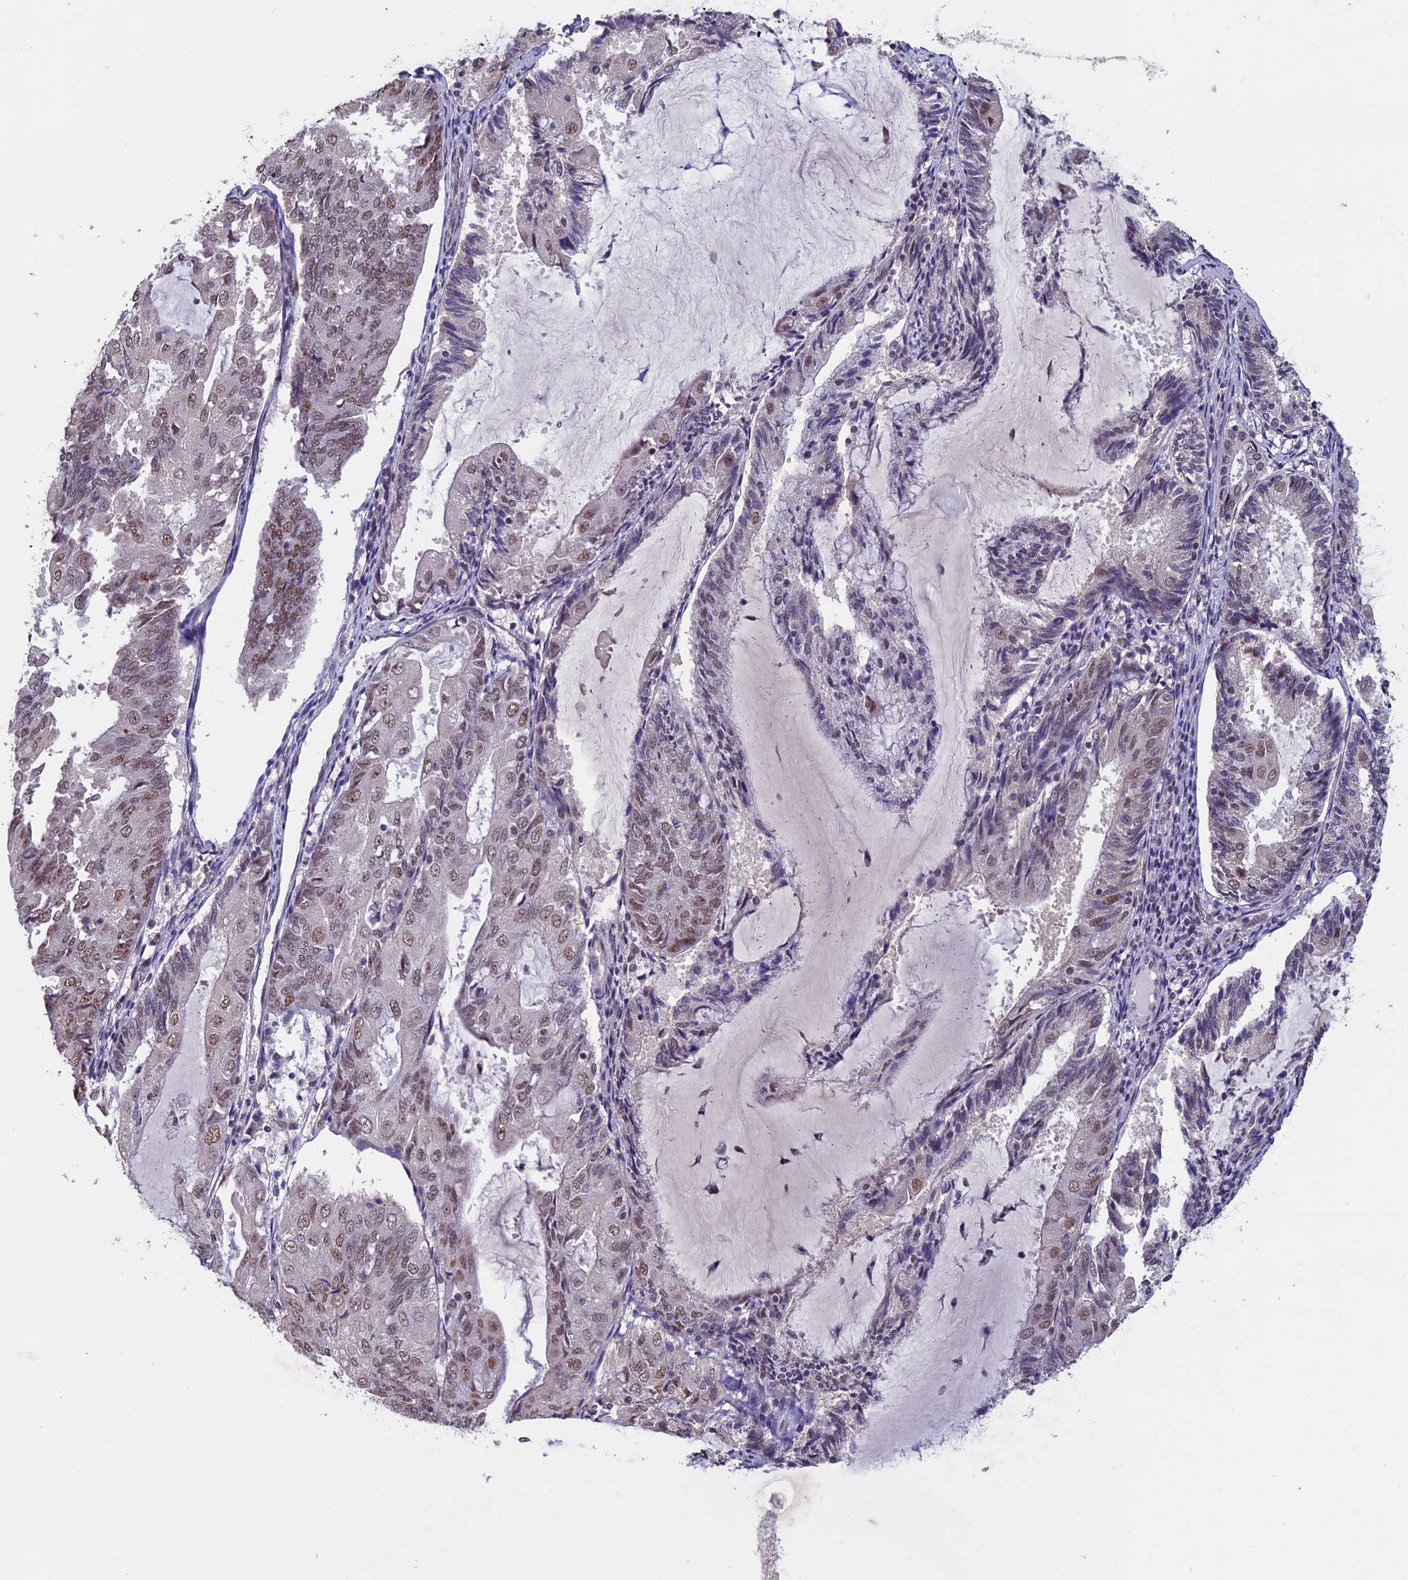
{"staining": {"intensity": "weak", "quantity": "25%-75%", "location": "nuclear"}, "tissue": "endometrial cancer", "cell_type": "Tumor cells", "image_type": "cancer", "snomed": [{"axis": "morphology", "description": "Adenocarcinoma, NOS"}, {"axis": "topography", "description": "Endometrium"}], "caption": "Endometrial cancer stained with DAB immunohistochemistry displays low levels of weak nuclear expression in approximately 25%-75% of tumor cells.", "gene": "RNF40", "patient": {"sex": "female", "age": 81}}